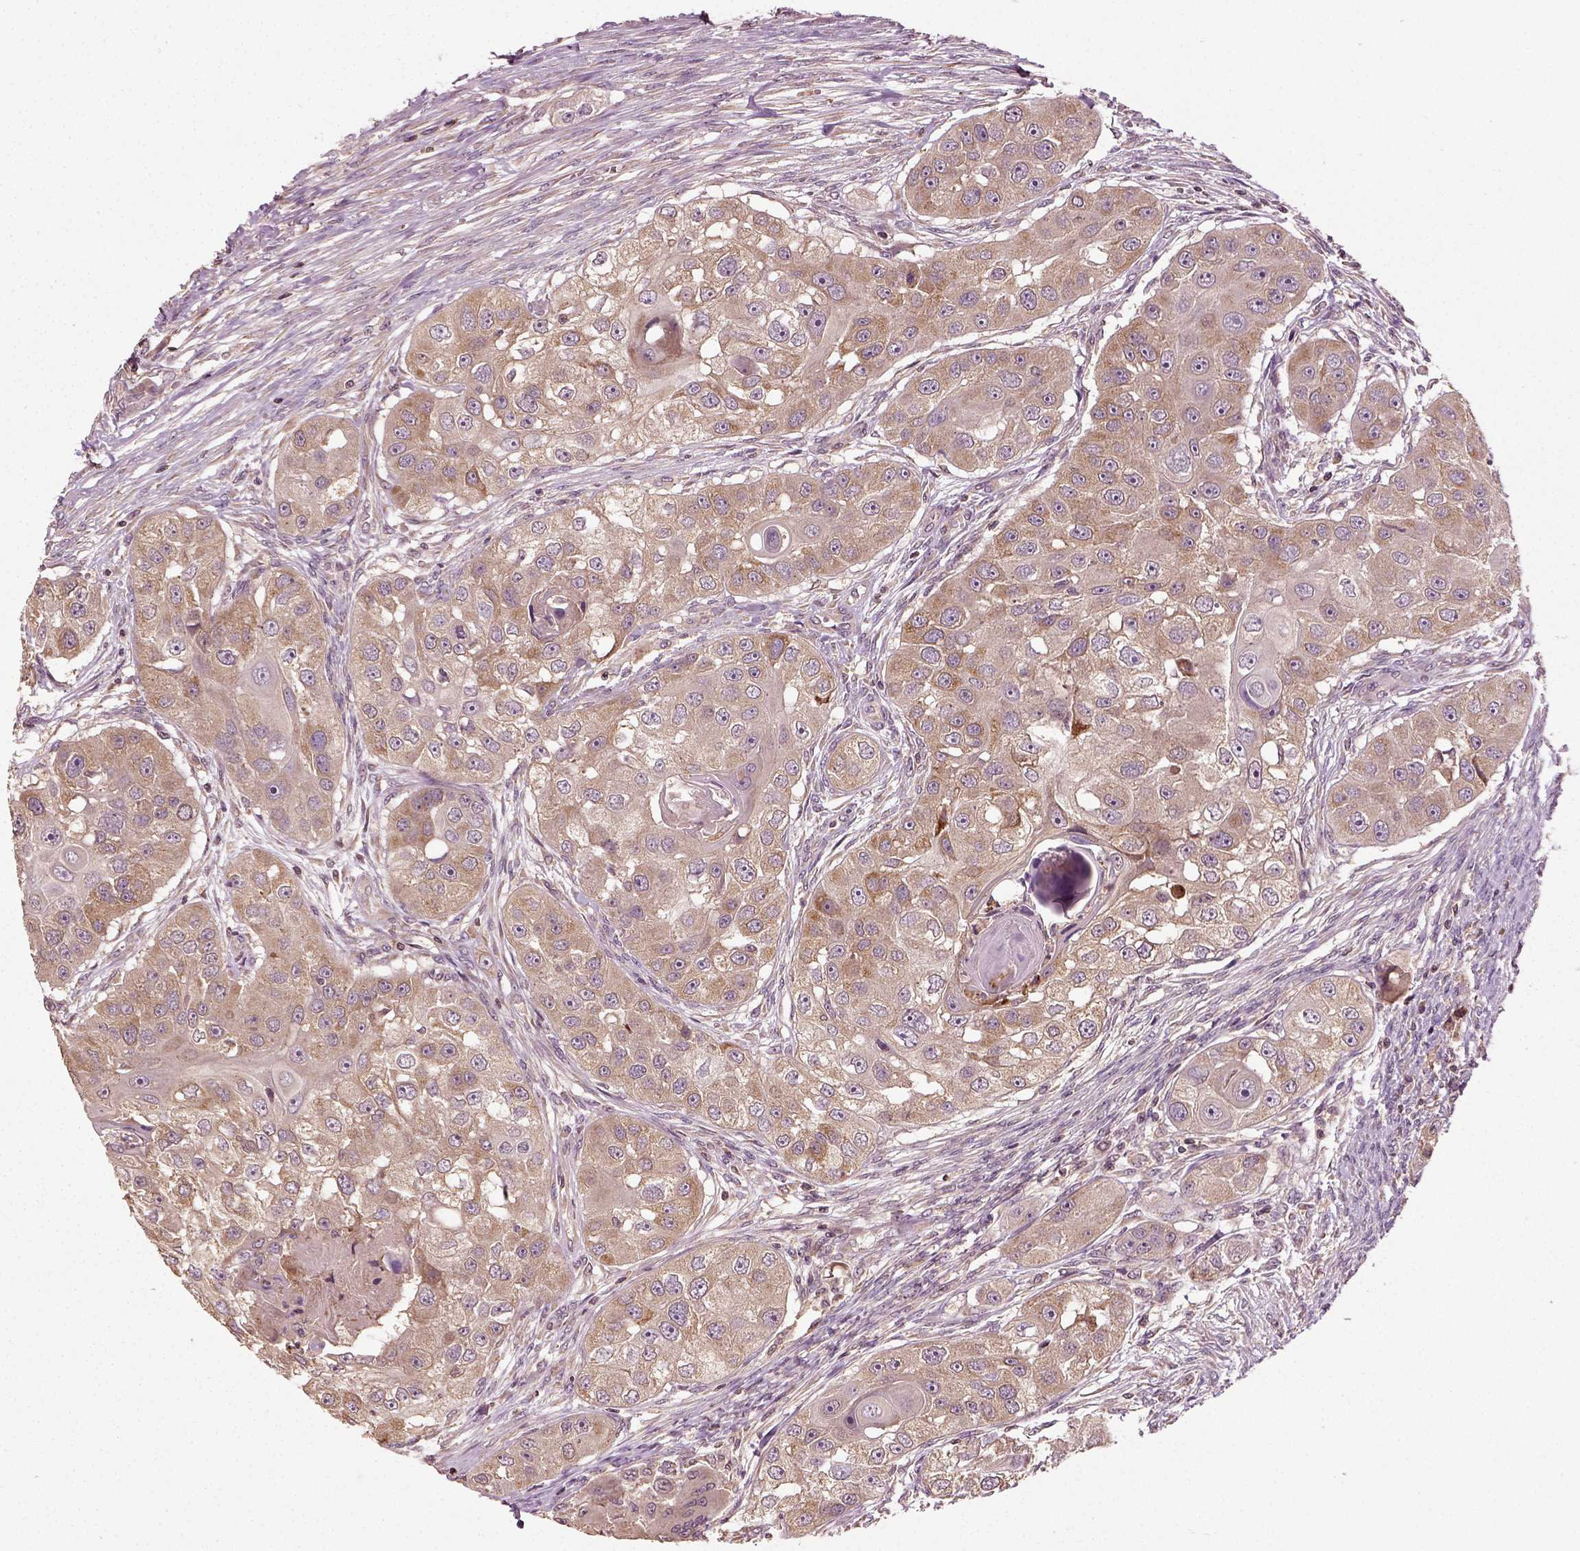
{"staining": {"intensity": "moderate", "quantity": "25%-75%", "location": "cytoplasmic/membranous"}, "tissue": "head and neck cancer", "cell_type": "Tumor cells", "image_type": "cancer", "snomed": [{"axis": "morphology", "description": "Squamous cell carcinoma, NOS"}, {"axis": "topography", "description": "Head-Neck"}], "caption": "Protein staining of squamous cell carcinoma (head and neck) tissue exhibits moderate cytoplasmic/membranous staining in approximately 25%-75% of tumor cells.", "gene": "ERV3-1", "patient": {"sex": "male", "age": 51}}